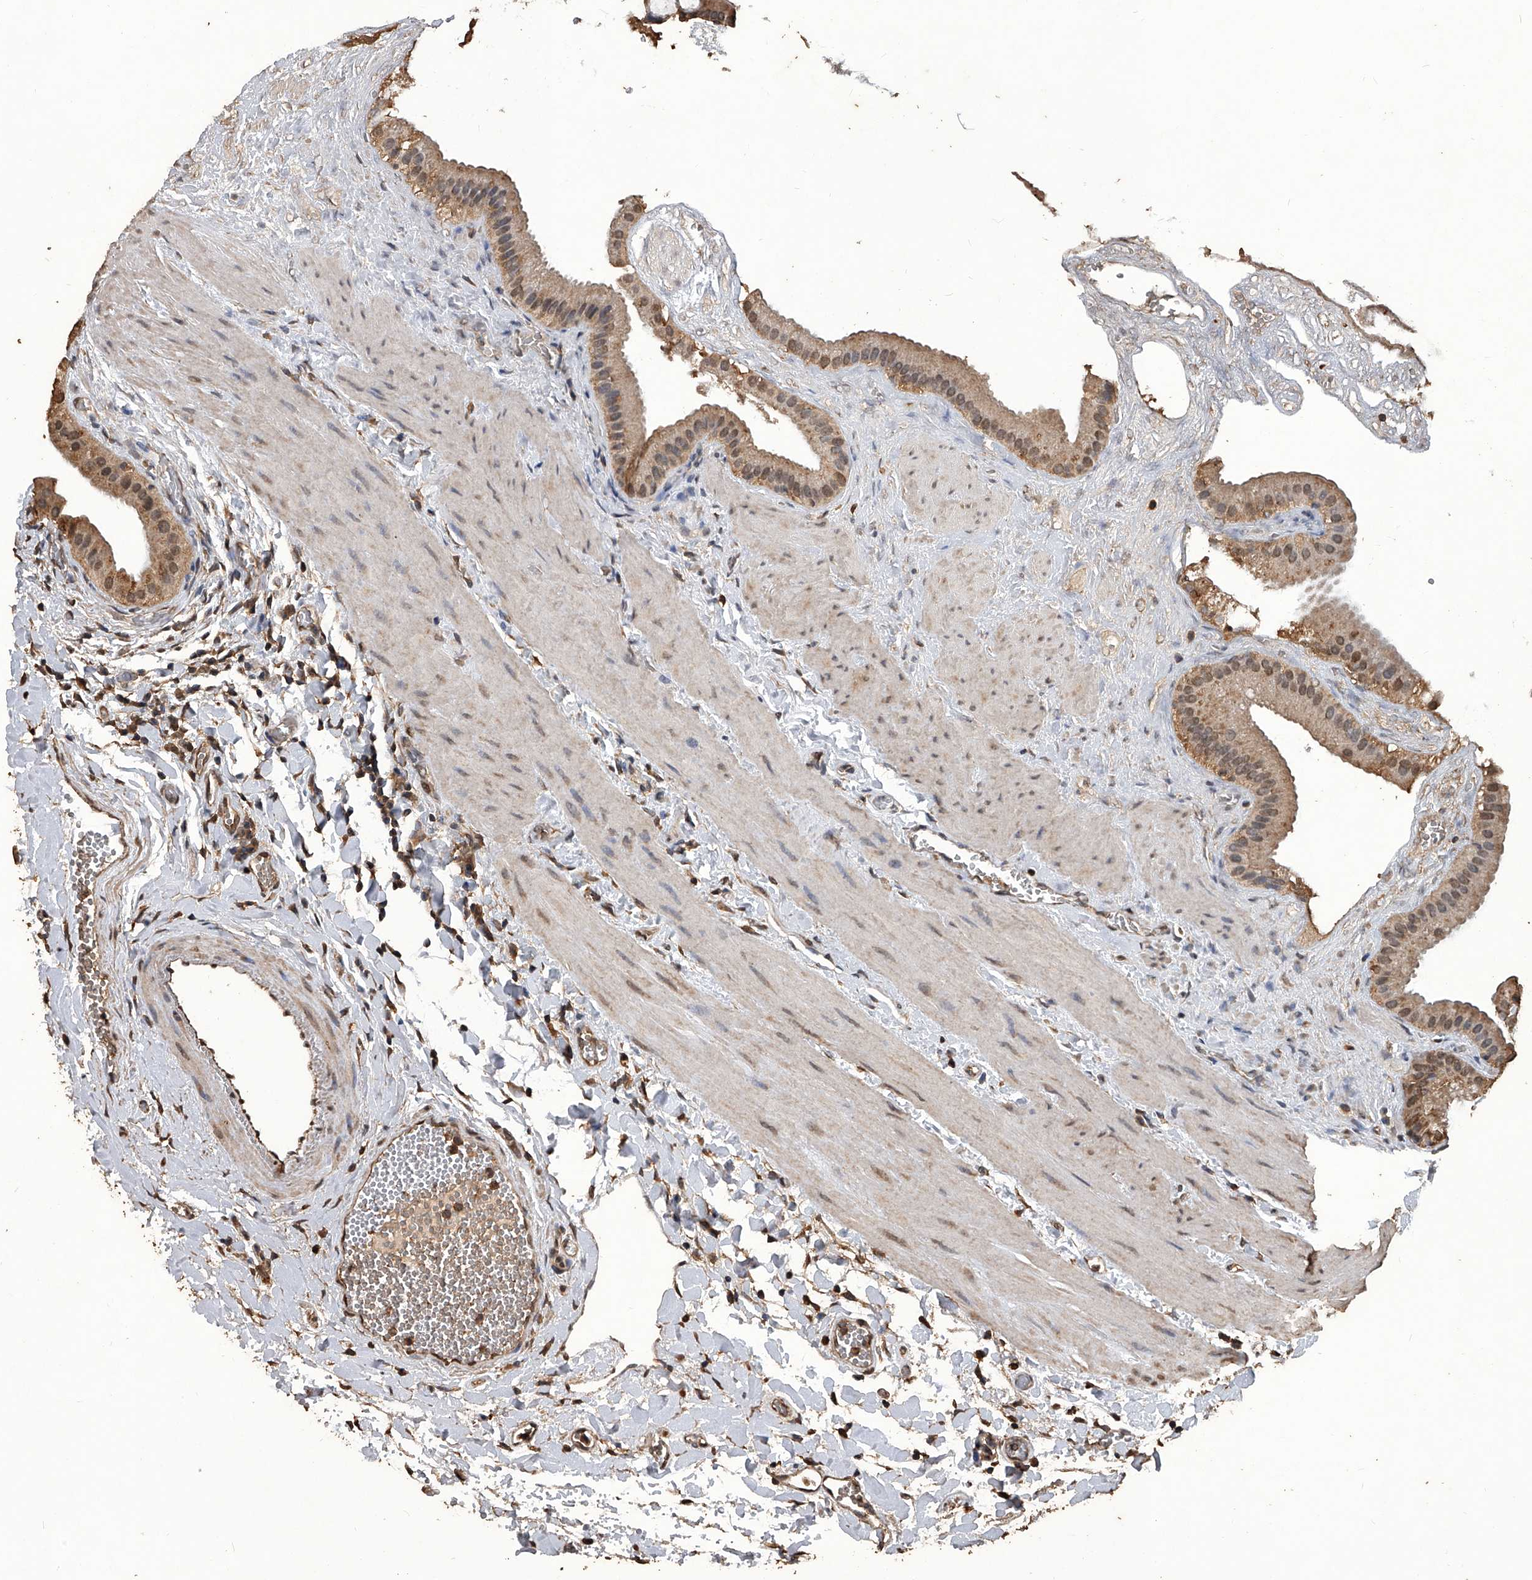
{"staining": {"intensity": "strong", "quantity": ">75%", "location": "cytoplasmic/membranous,nuclear"}, "tissue": "gallbladder", "cell_type": "Glandular cells", "image_type": "normal", "snomed": [{"axis": "morphology", "description": "Normal tissue, NOS"}, {"axis": "topography", "description": "Gallbladder"}], "caption": "Immunohistochemical staining of unremarkable gallbladder exhibits >75% levels of strong cytoplasmic/membranous,nuclear protein expression in about >75% of glandular cells. (DAB (3,3'-diaminobenzidine) IHC, brown staining for protein, blue staining for nuclei).", "gene": "FBXL4", "patient": {"sex": "male", "age": 55}}